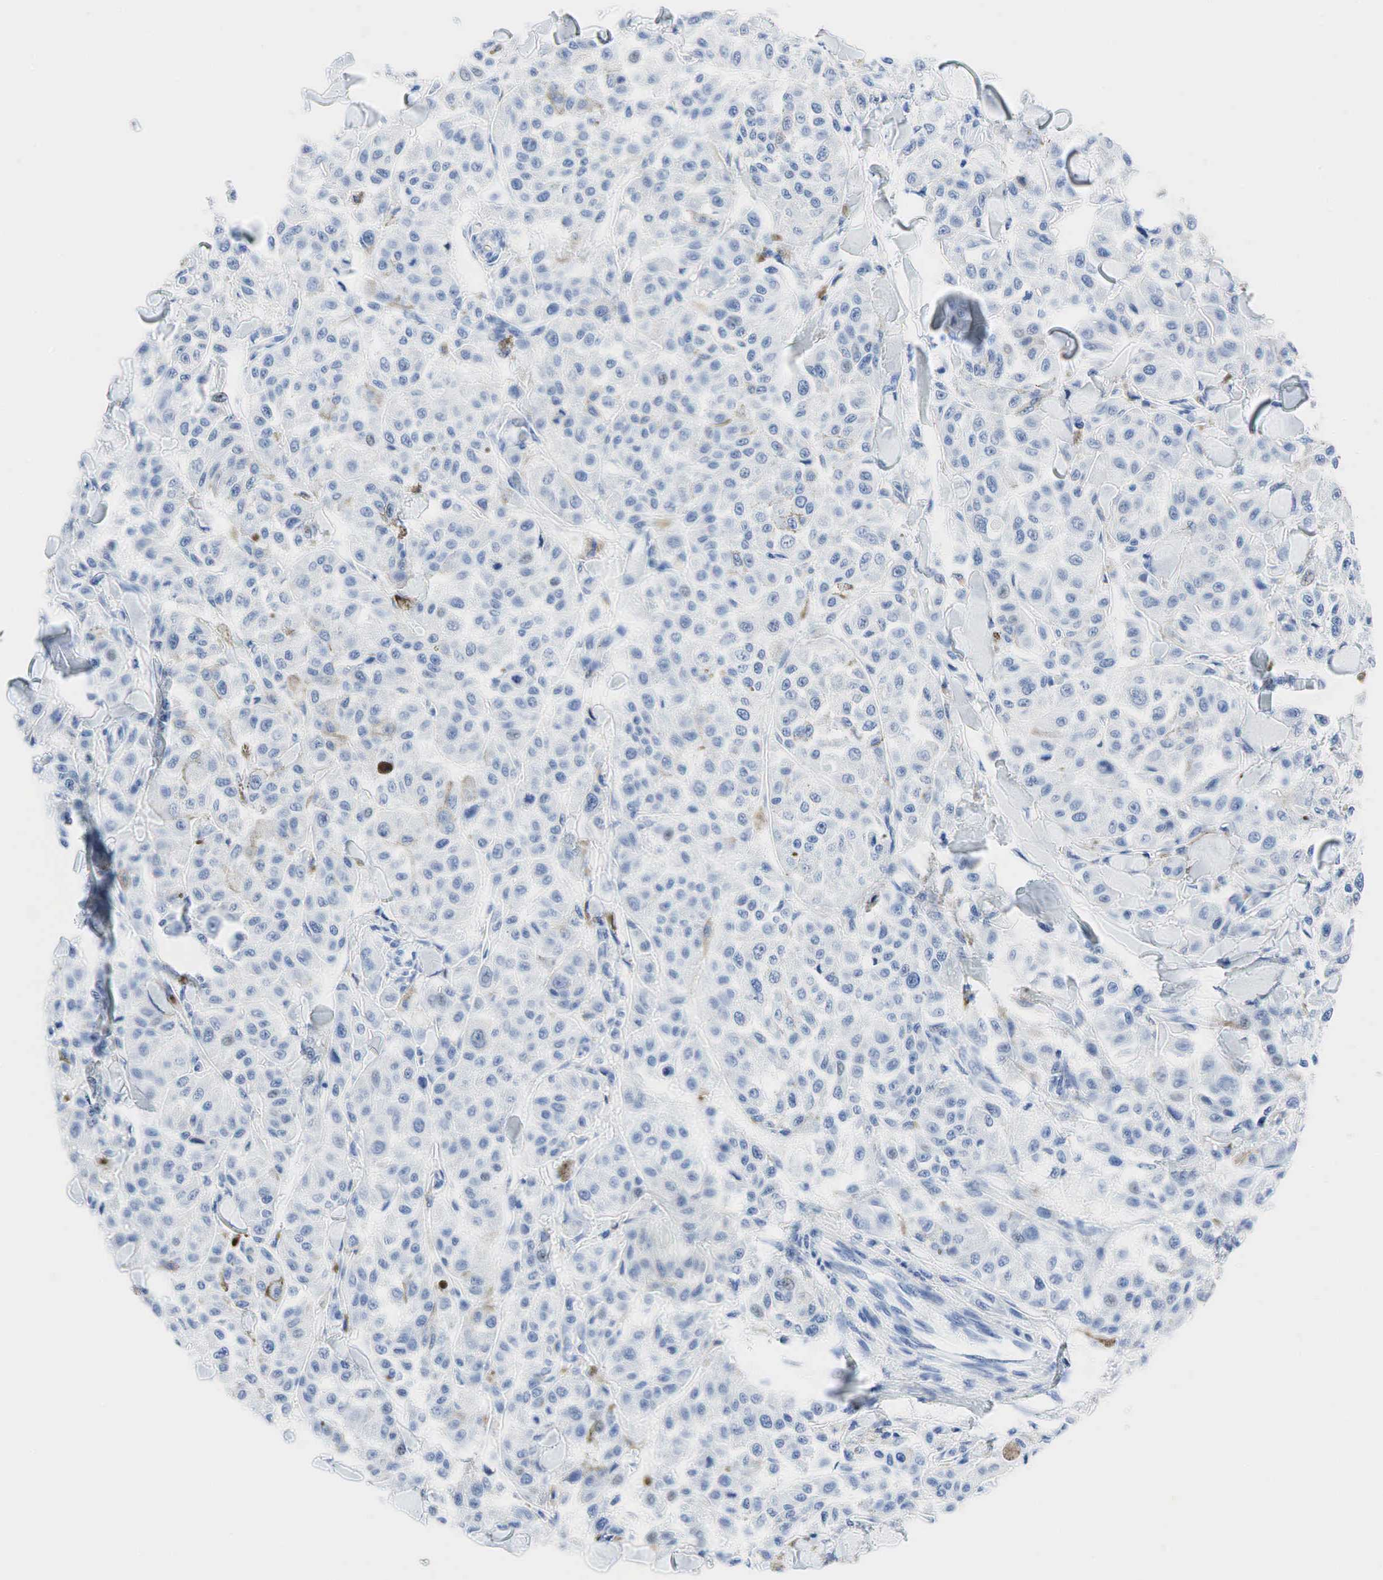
{"staining": {"intensity": "negative", "quantity": "none", "location": "none"}, "tissue": "melanoma", "cell_type": "Tumor cells", "image_type": "cancer", "snomed": [{"axis": "morphology", "description": "Malignant melanoma, NOS"}, {"axis": "topography", "description": "Skin"}], "caption": "Tumor cells are negative for brown protein staining in malignant melanoma.", "gene": "INHA", "patient": {"sex": "female", "age": 64}}